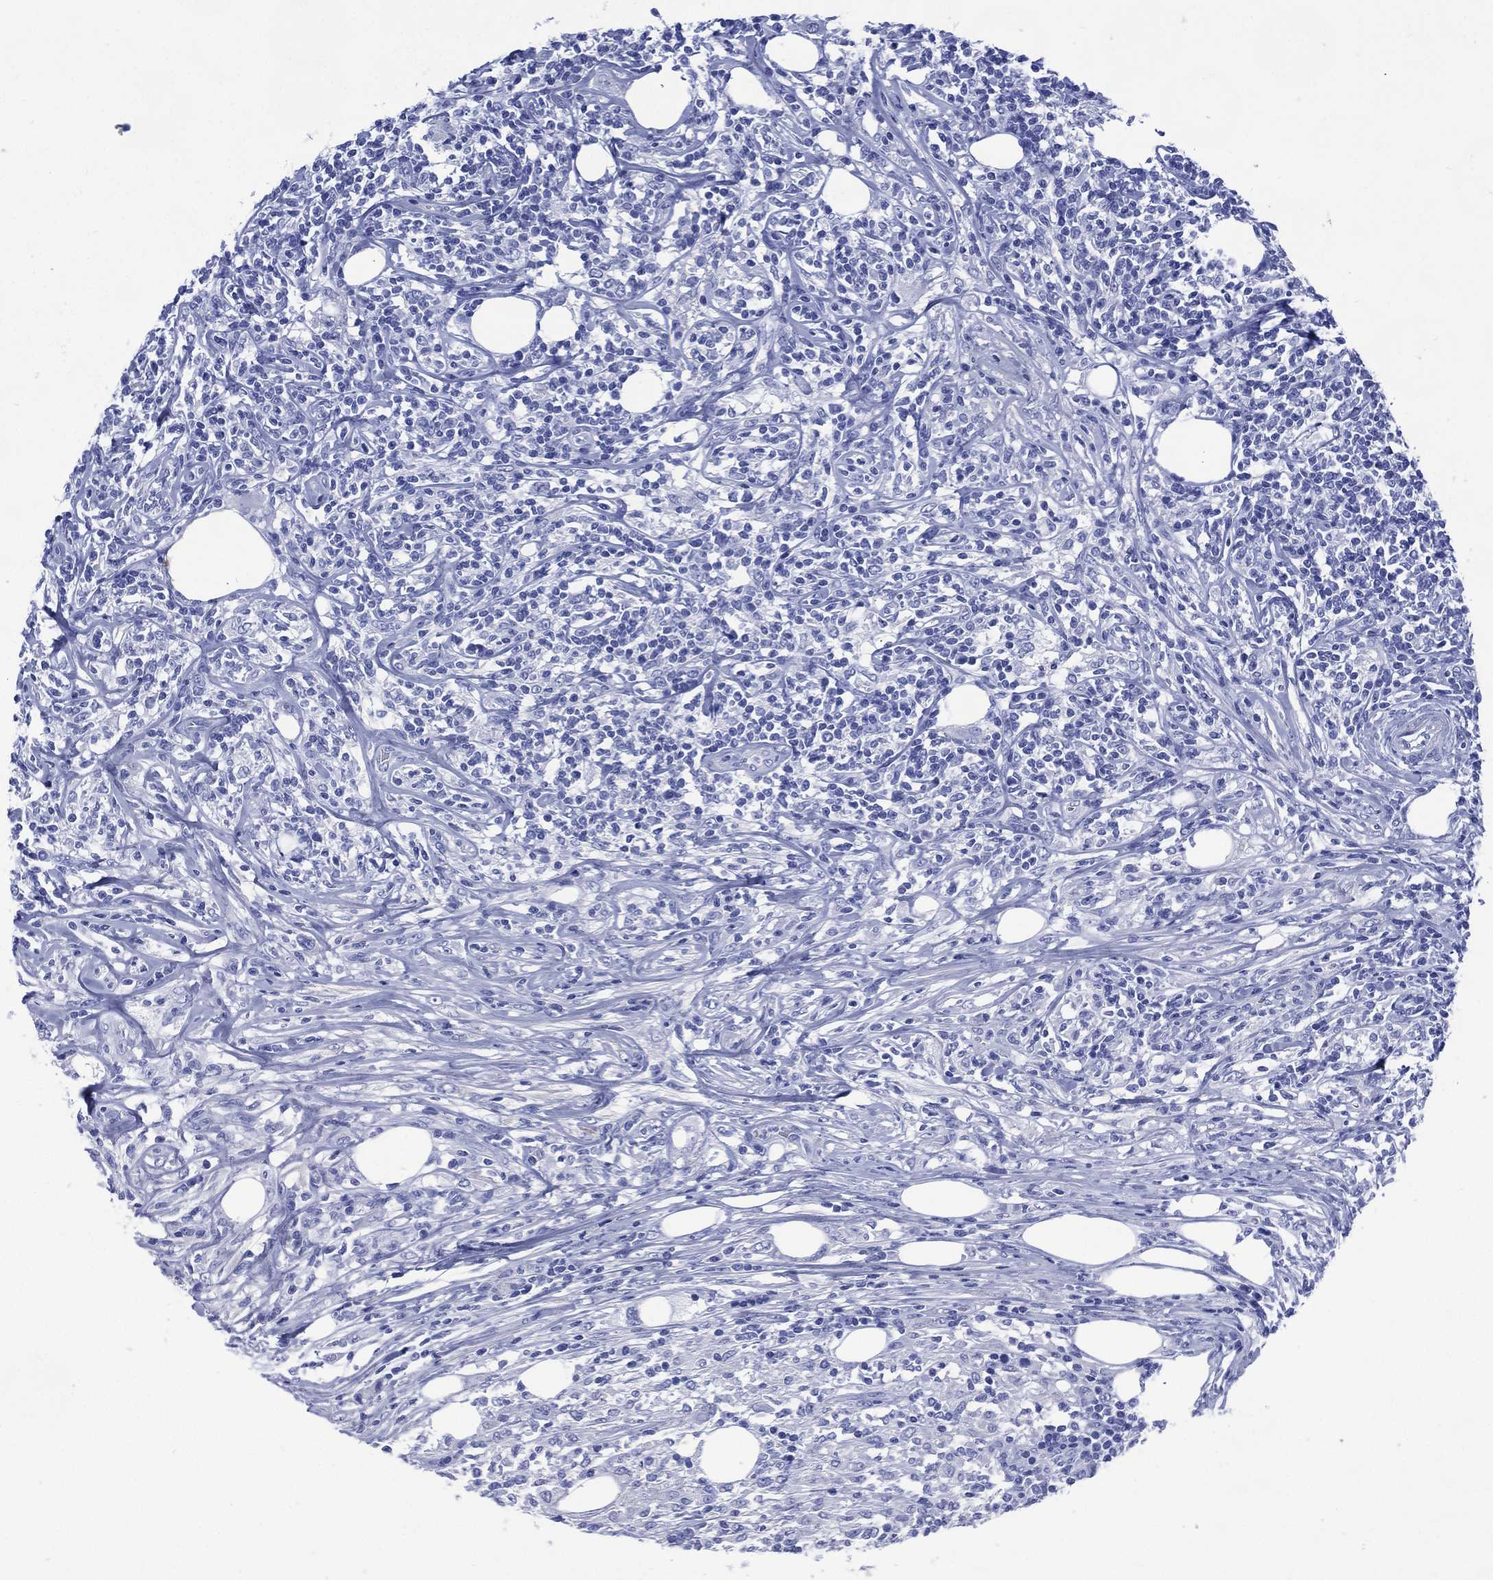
{"staining": {"intensity": "negative", "quantity": "none", "location": "none"}, "tissue": "lymphoma", "cell_type": "Tumor cells", "image_type": "cancer", "snomed": [{"axis": "morphology", "description": "Malignant lymphoma, non-Hodgkin's type, High grade"}, {"axis": "topography", "description": "Lymph node"}], "caption": "An immunohistochemistry micrograph of high-grade malignant lymphoma, non-Hodgkin's type is shown. There is no staining in tumor cells of high-grade malignant lymphoma, non-Hodgkin's type.", "gene": "SHCBP1L", "patient": {"sex": "female", "age": 84}}